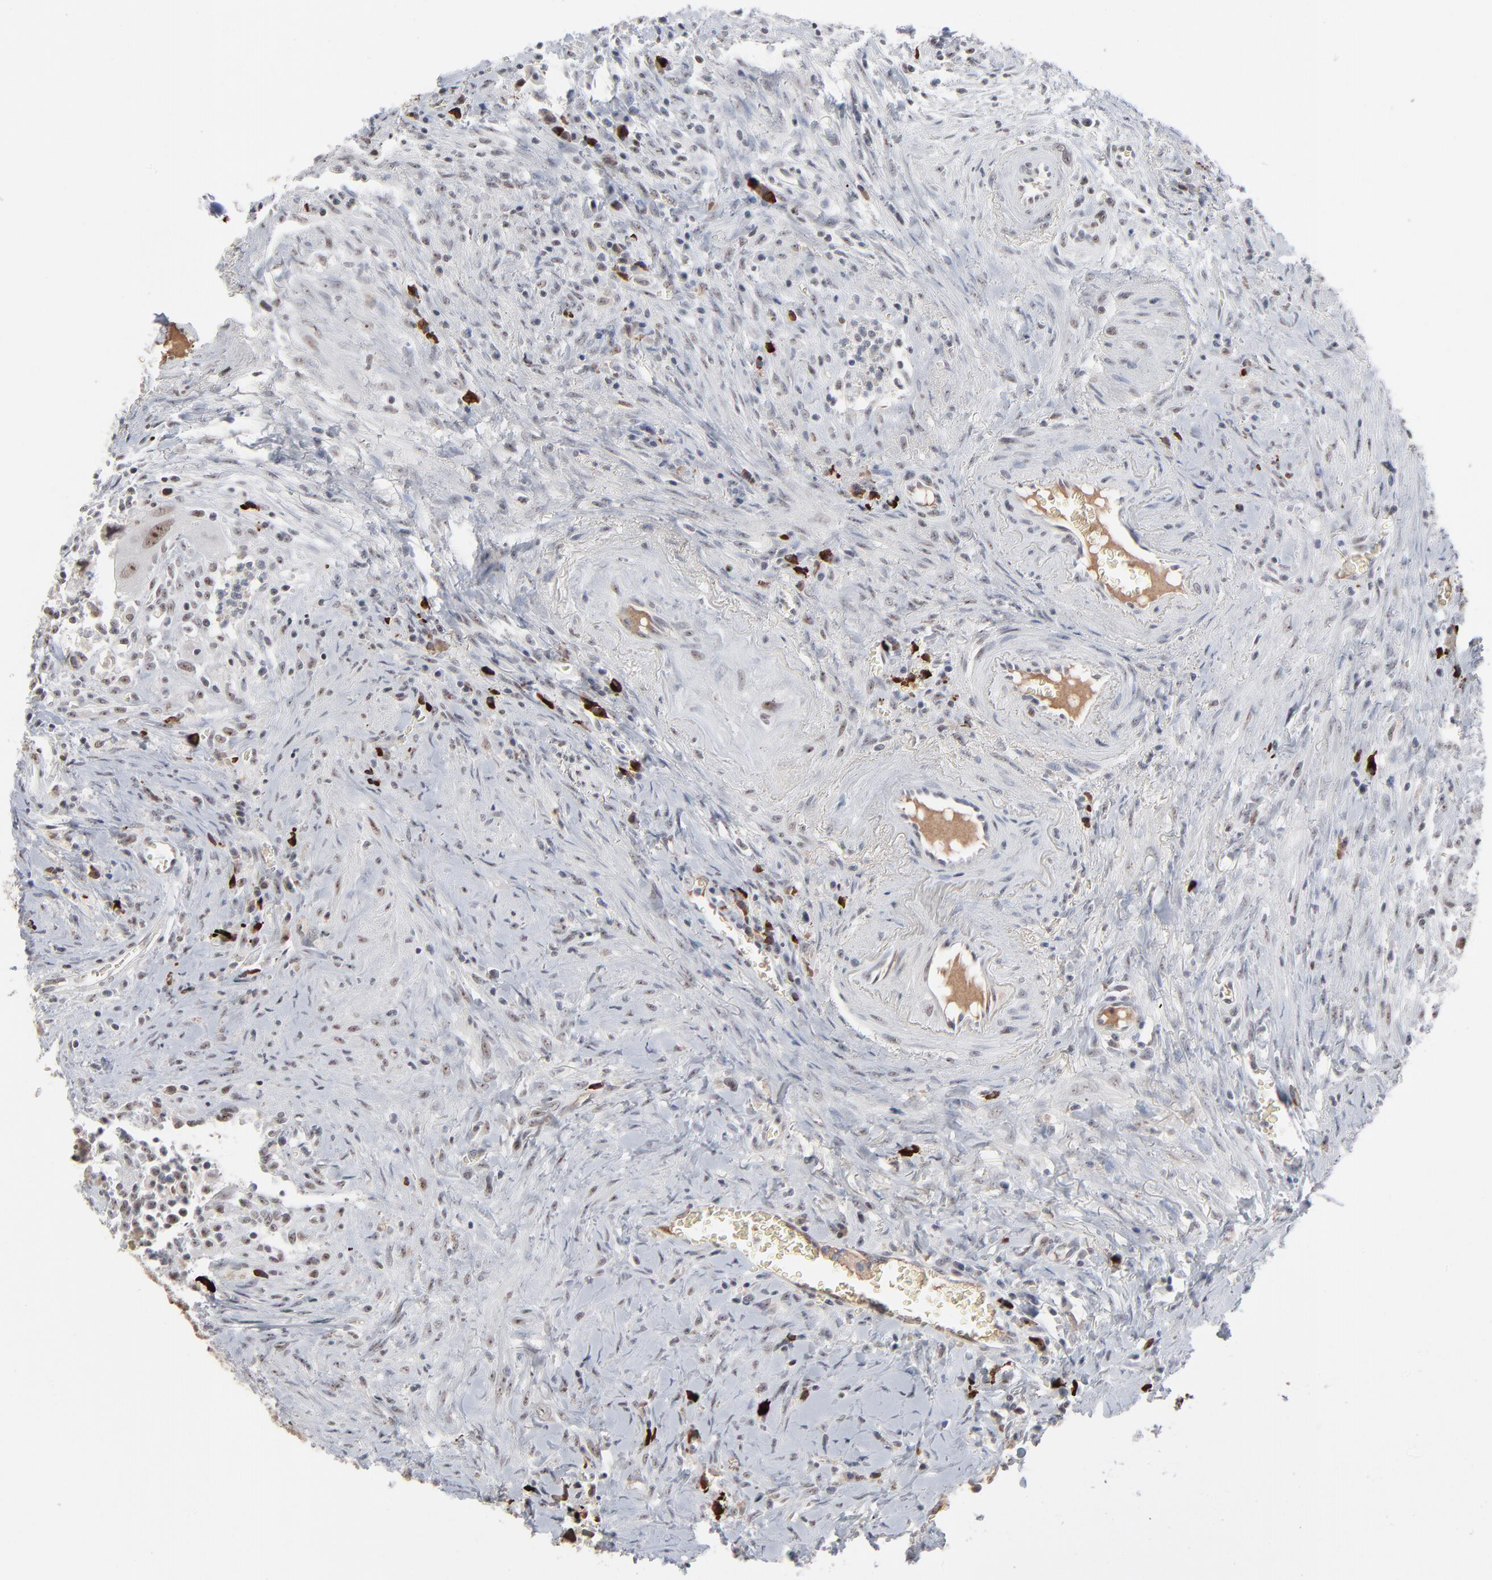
{"staining": {"intensity": "weak", "quantity": ">75%", "location": "nuclear"}, "tissue": "colorectal cancer", "cell_type": "Tumor cells", "image_type": "cancer", "snomed": [{"axis": "morphology", "description": "Adenocarcinoma, NOS"}, {"axis": "topography", "description": "Rectum"}], "caption": "A brown stain labels weak nuclear positivity of a protein in human colorectal adenocarcinoma tumor cells.", "gene": "MPHOSPH6", "patient": {"sex": "male", "age": 70}}